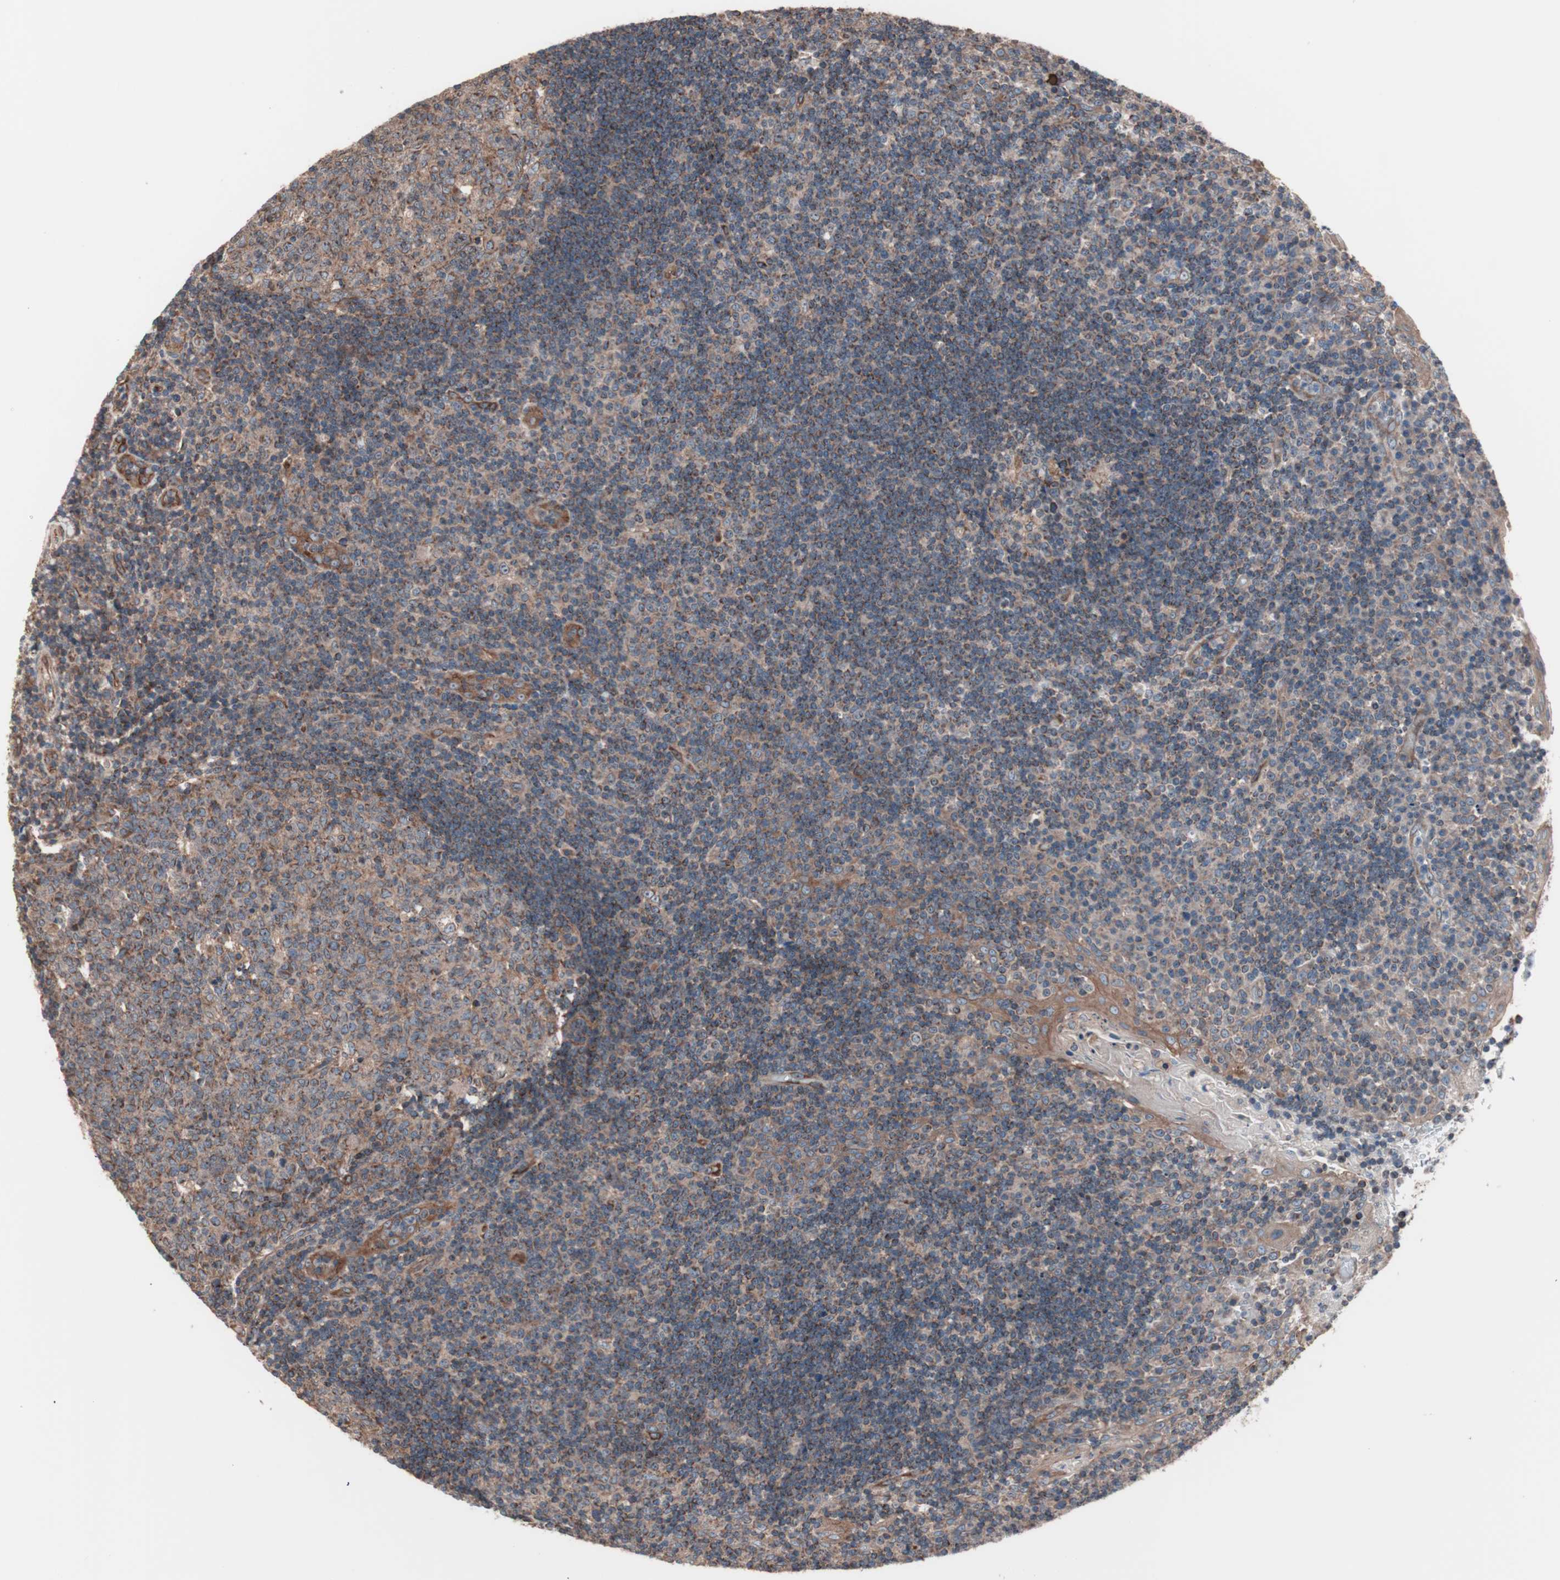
{"staining": {"intensity": "moderate", "quantity": ">75%", "location": "cytoplasmic/membranous"}, "tissue": "tonsil", "cell_type": "Germinal center cells", "image_type": "normal", "snomed": [{"axis": "morphology", "description": "Normal tissue, NOS"}, {"axis": "topography", "description": "Tonsil"}], "caption": "IHC (DAB (3,3'-diaminobenzidine)) staining of unremarkable human tonsil exhibits moderate cytoplasmic/membranous protein staining in about >75% of germinal center cells.", "gene": "CTTNBP2NL", "patient": {"sex": "female", "age": 40}}